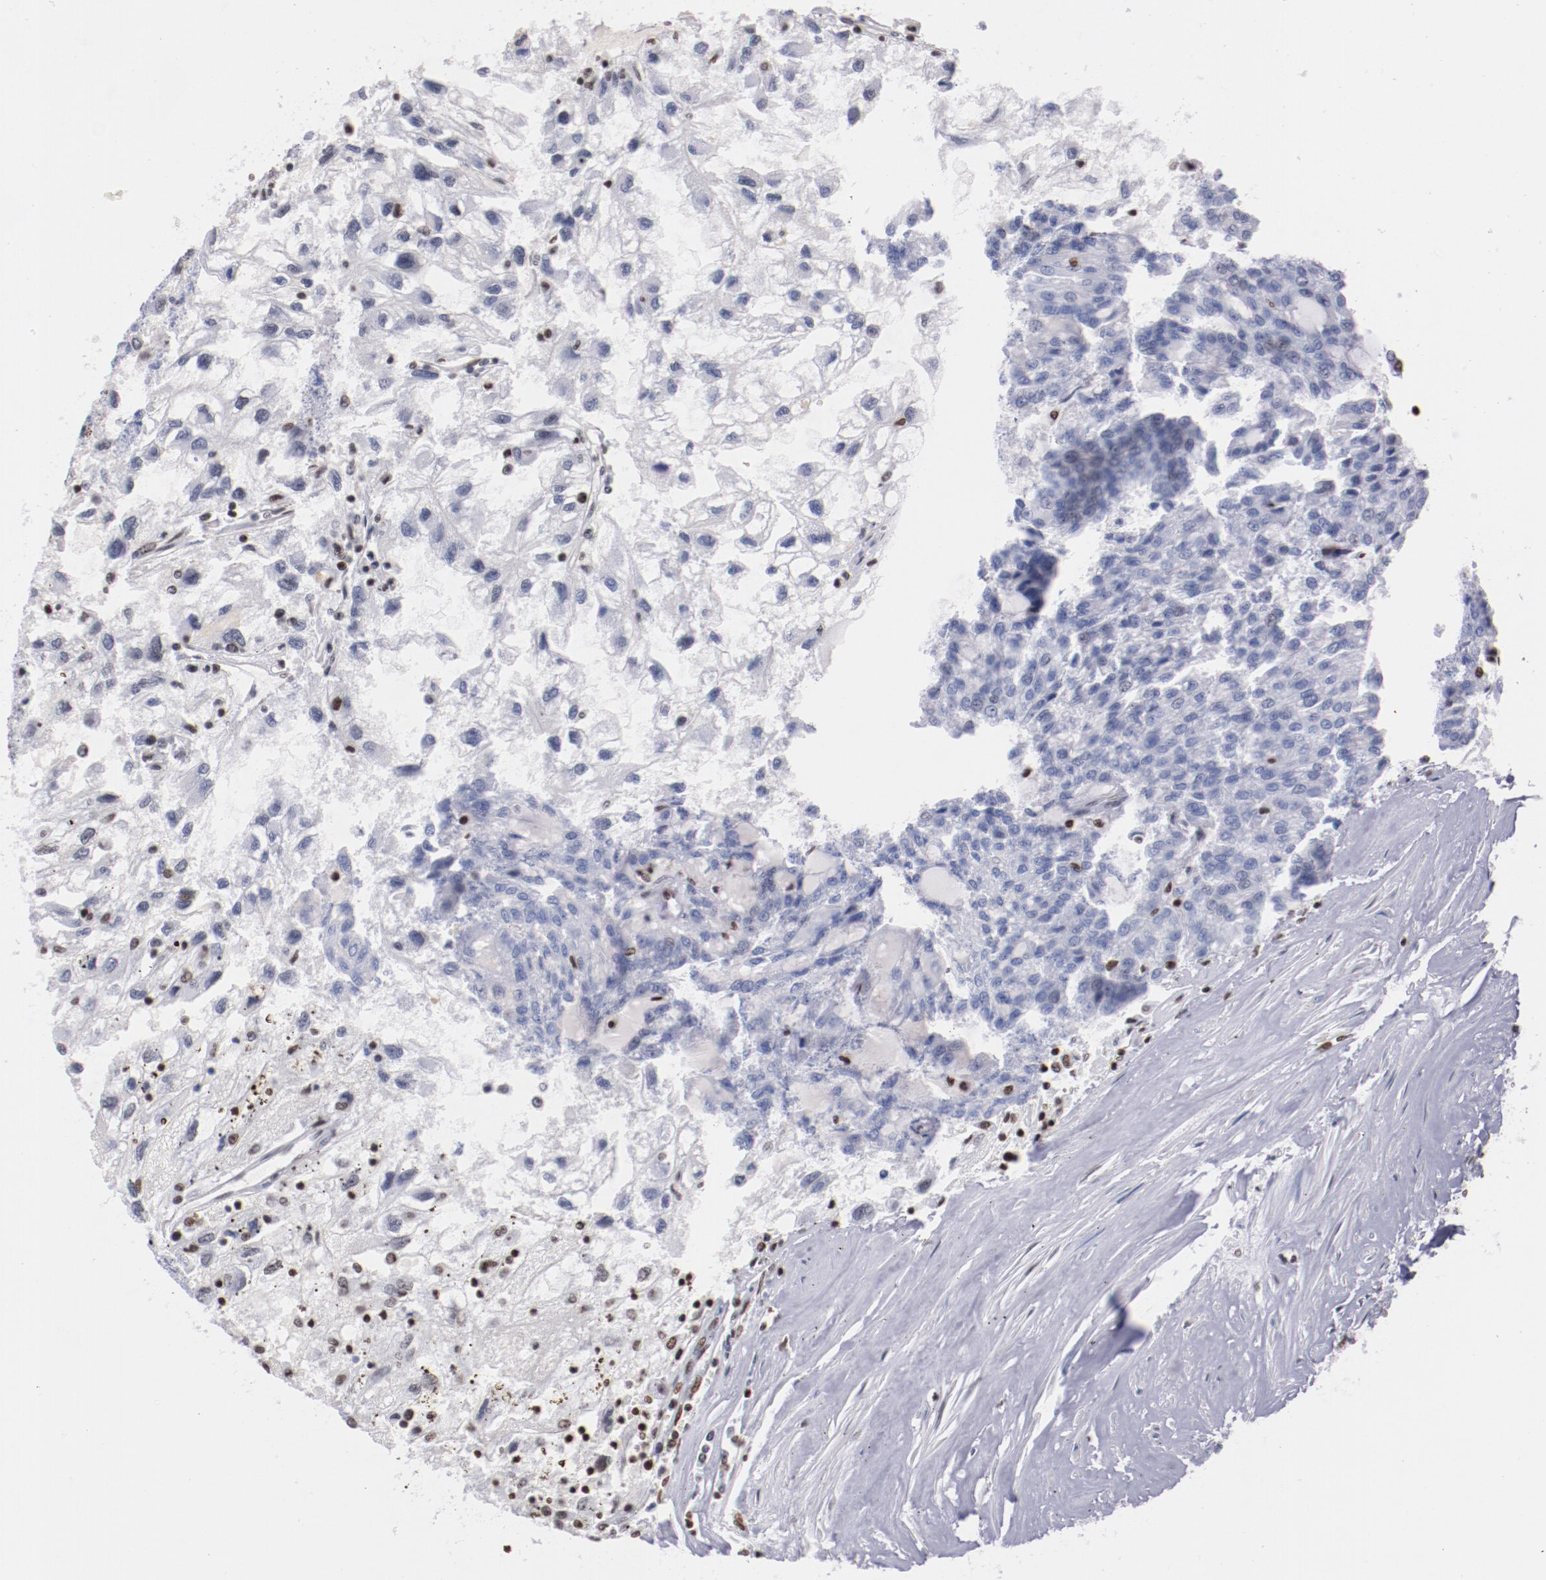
{"staining": {"intensity": "negative", "quantity": "none", "location": "none"}, "tissue": "renal cancer", "cell_type": "Tumor cells", "image_type": "cancer", "snomed": [{"axis": "morphology", "description": "Normal tissue, NOS"}, {"axis": "morphology", "description": "Adenocarcinoma, NOS"}, {"axis": "topography", "description": "Kidney"}], "caption": "Immunohistochemical staining of human adenocarcinoma (renal) shows no significant positivity in tumor cells.", "gene": "IFI16", "patient": {"sex": "male", "age": 71}}